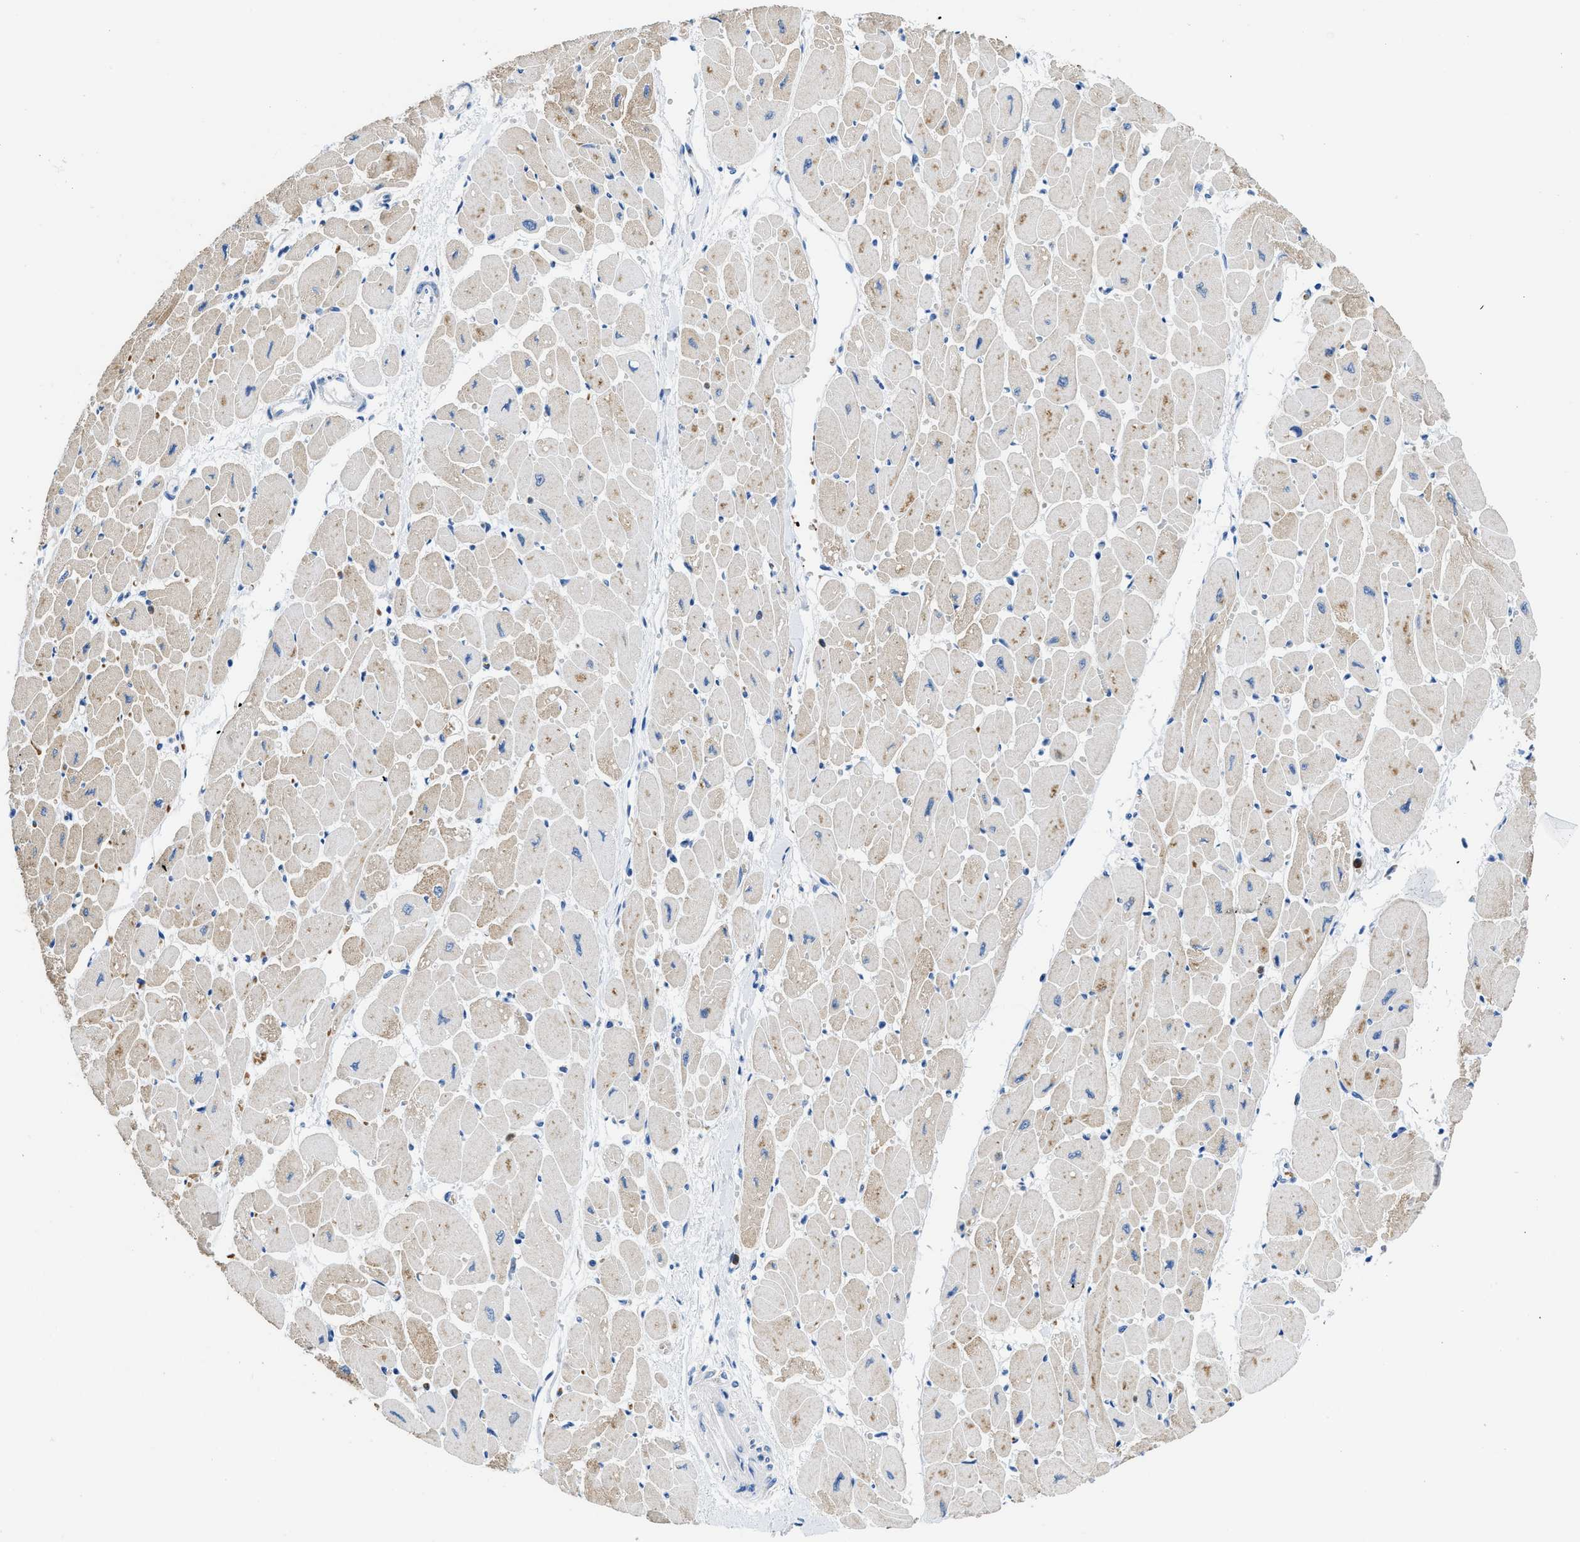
{"staining": {"intensity": "weak", "quantity": "<25%", "location": "cytoplasmic/membranous"}, "tissue": "heart muscle", "cell_type": "Cardiomyocytes", "image_type": "normal", "snomed": [{"axis": "morphology", "description": "Normal tissue, NOS"}, {"axis": "topography", "description": "Heart"}], "caption": "An image of human heart muscle is negative for staining in cardiomyocytes. (DAB (3,3'-diaminobenzidine) IHC visualized using brightfield microscopy, high magnification).", "gene": "NEB", "patient": {"sex": "female", "age": 54}}